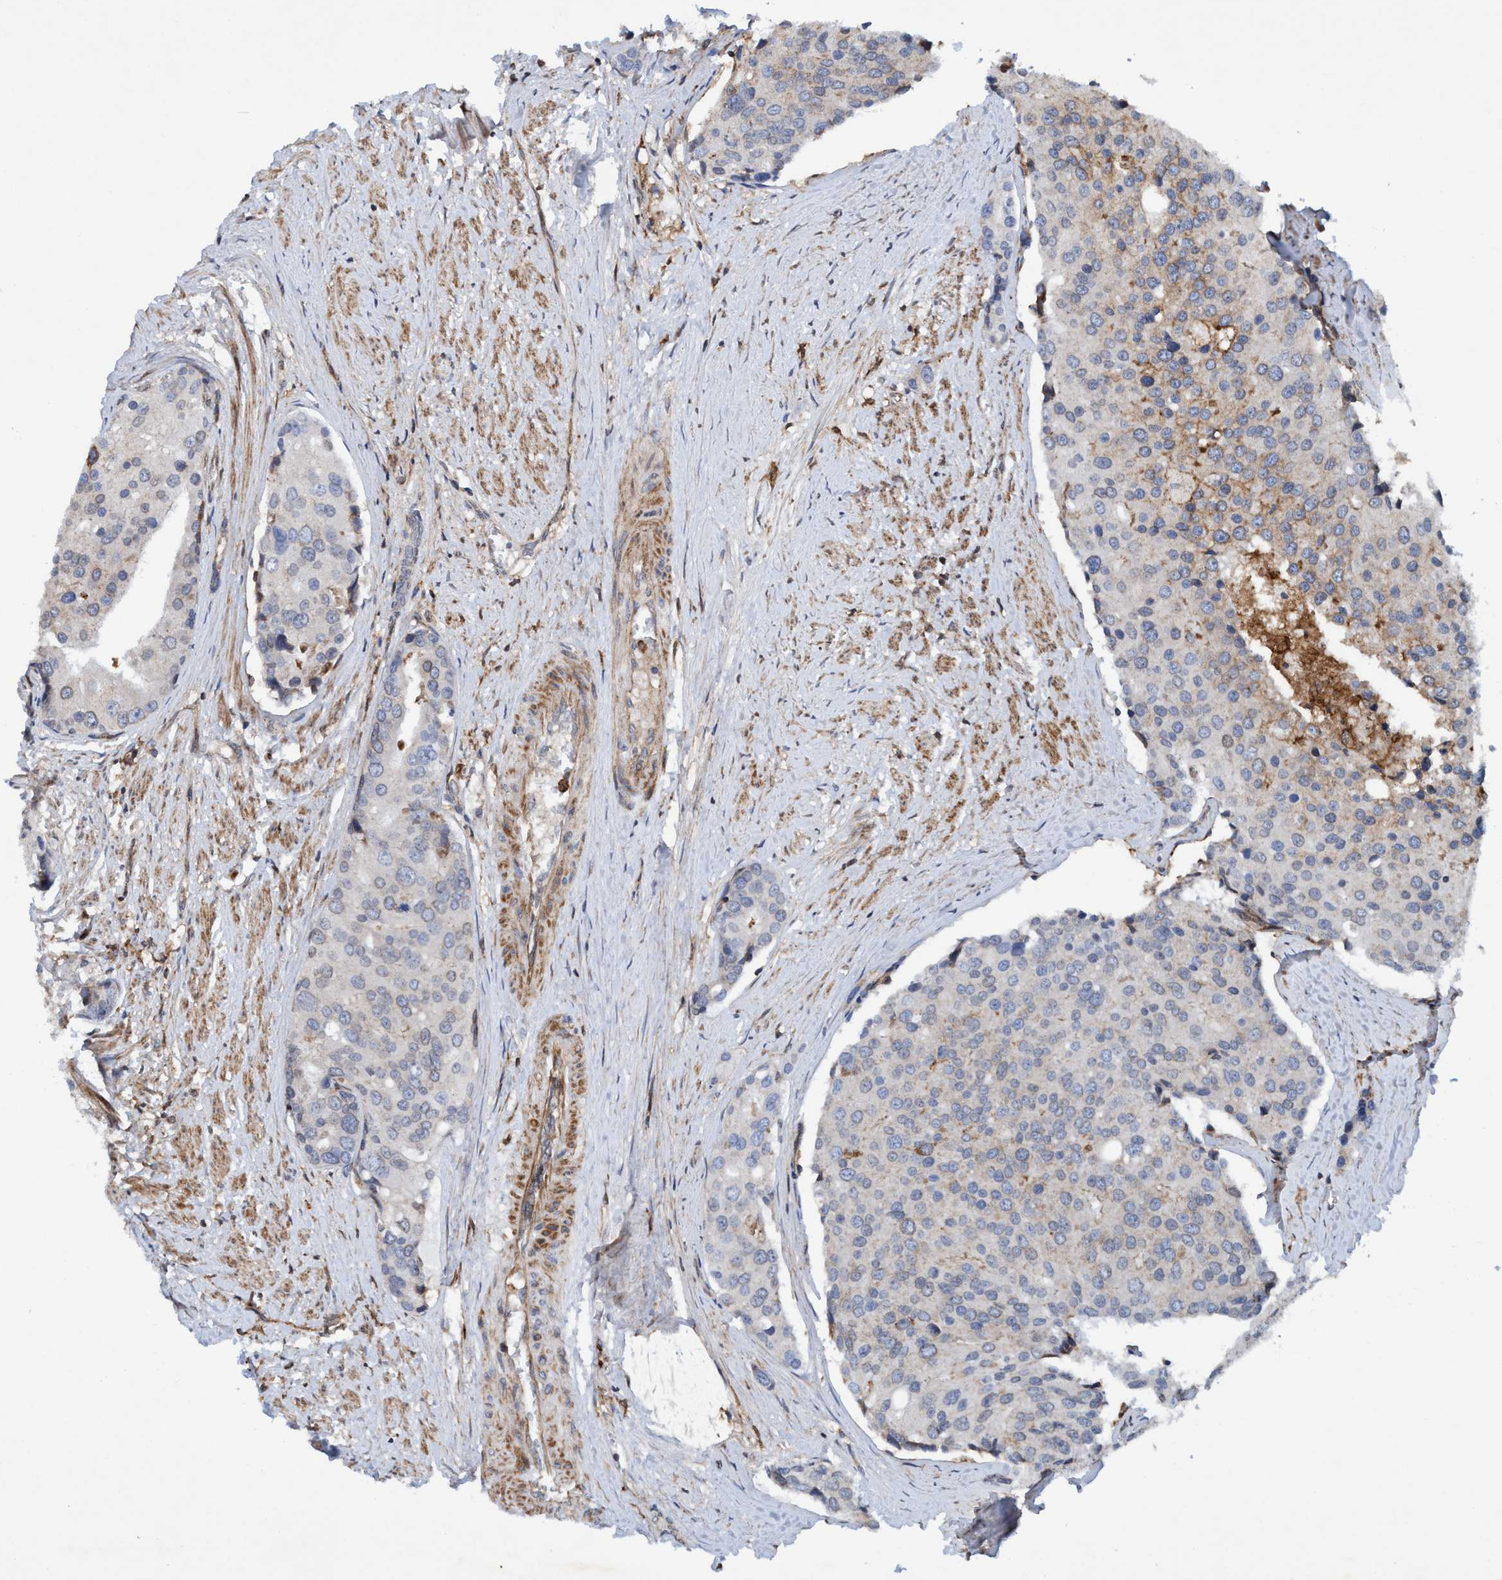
{"staining": {"intensity": "weak", "quantity": "<25%", "location": "cytoplasmic/membranous"}, "tissue": "prostate cancer", "cell_type": "Tumor cells", "image_type": "cancer", "snomed": [{"axis": "morphology", "description": "Adenocarcinoma, High grade"}, {"axis": "topography", "description": "Prostate"}], "caption": "This histopathology image is of prostate cancer (adenocarcinoma (high-grade)) stained with immunohistochemistry (IHC) to label a protein in brown with the nuclei are counter-stained blue. There is no positivity in tumor cells.", "gene": "SLC16A3", "patient": {"sex": "male", "age": 50}}